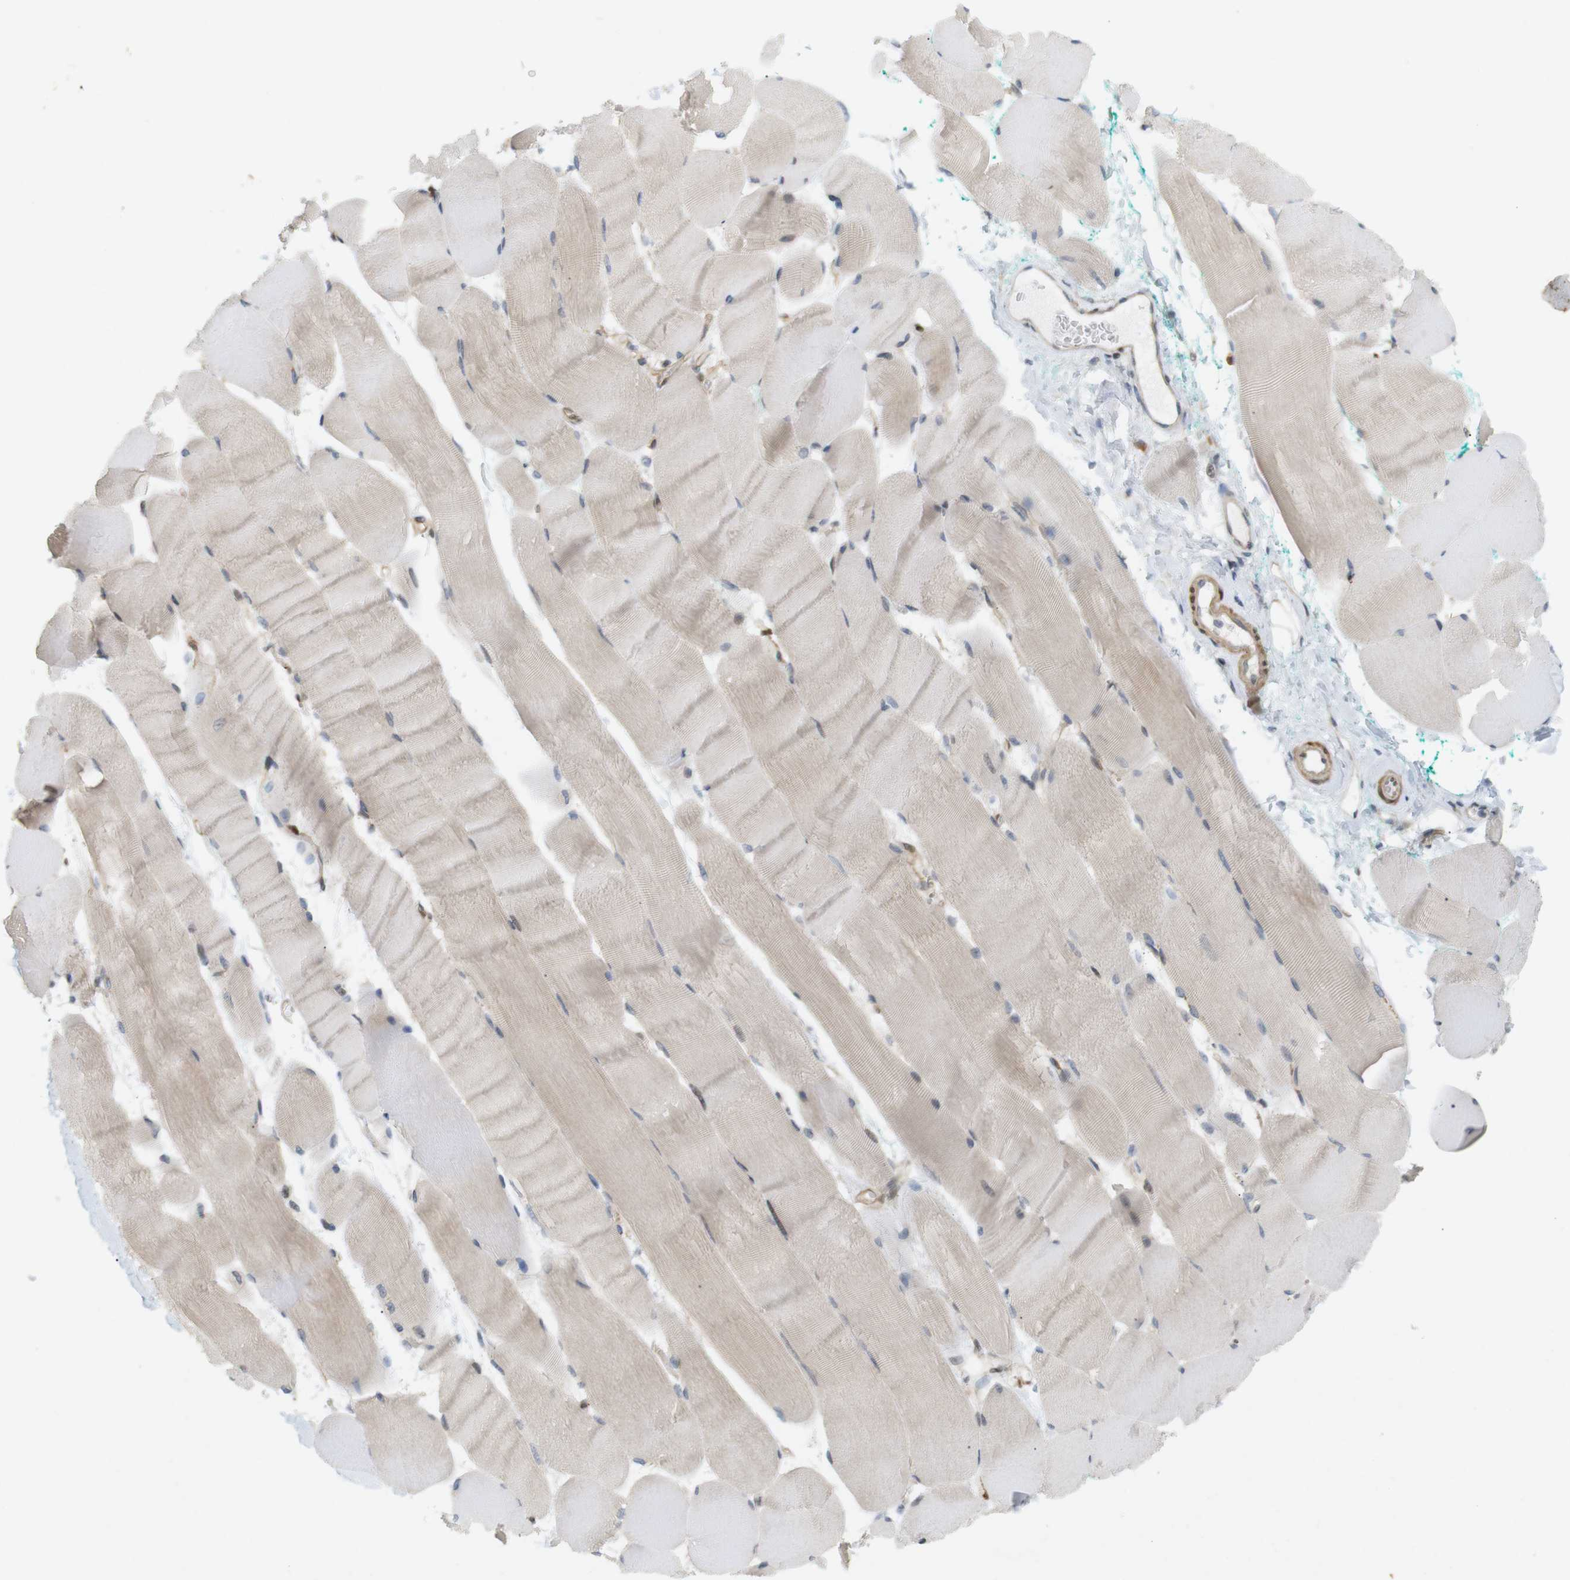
{"staining": {"intensity": "weak", "quantity": "25%-75%", "location": "cytoplasmic/membranous"}, "tissue": "skeletal muscle", "cell_type": "Myocytes", "image_type": "normal", "snomed": [{"axis": "morphology", "description": "Normal tissue, NOS"}, {"axis": "morphology", "description": "Squamous cell carcinoma, NOS"}, {"axis": "topography", "description": "Skeletal muscle"}], "caption": "Normal skeletal muscle shows weak cytoplasmic/membranous staining in about 25%-75% of myocytes, visualized by immunohistochemistry. (Stains: DAB (3,3'-diaminobenzidine) in brown, nuclei in blue, Microscopy: brightfield microscopy at high magnification).", "gene": "PPP1R14A", "patient": {"sex": "male", "age": 51}}